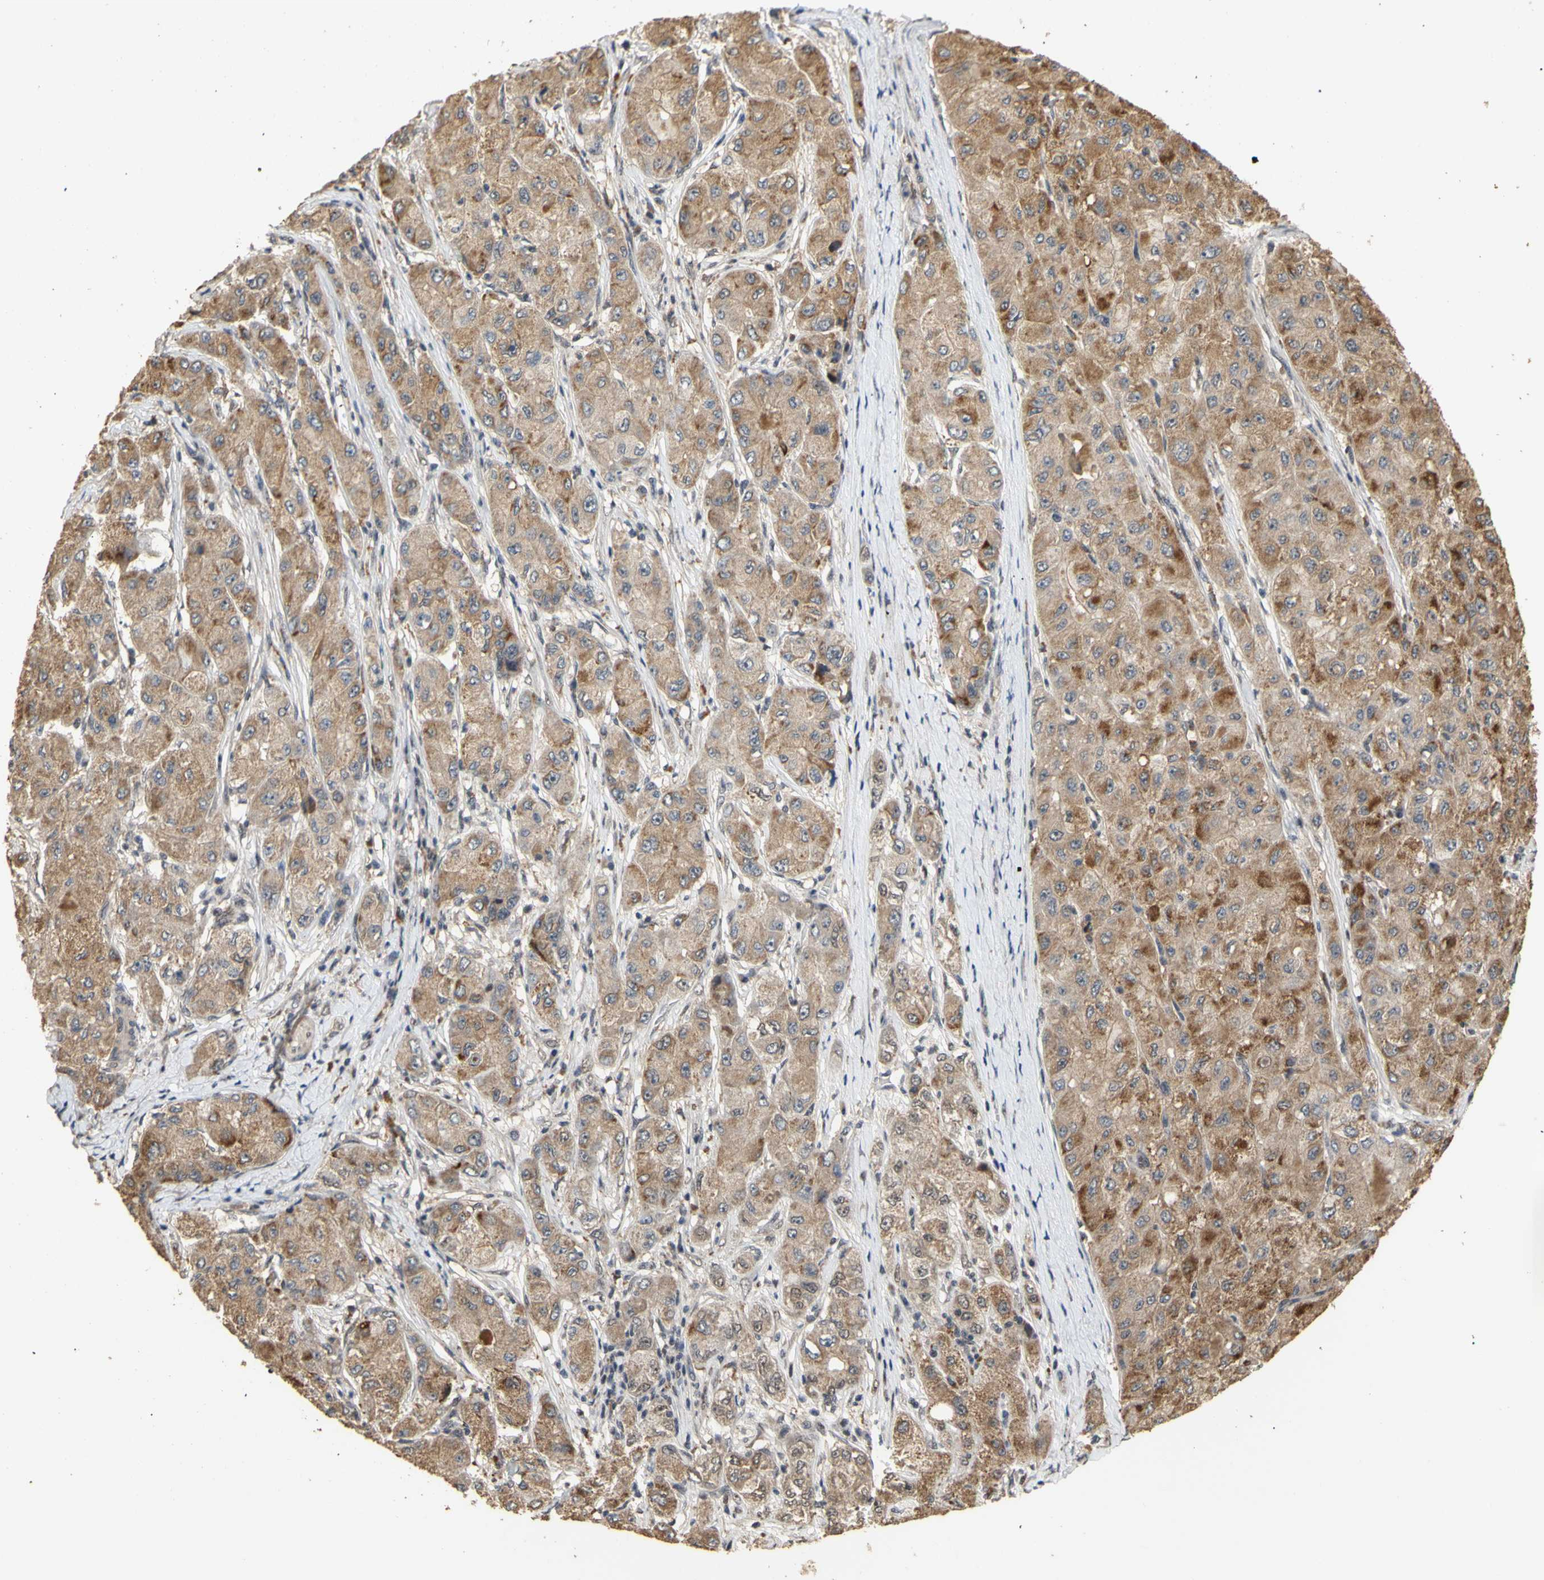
{"staining": {"intensity": "moderate", "quantity": ">75%", "location": "cytoplasmic/membranous"}, "tissue": "liver cancer", "cell_type": "Tumor cells", "image_type": "cancer", "snomed": [{"axis": "morphology", "description": "Carcinoma, Hepatocellular, NOS"}, {"axis": "topography", "description": "Liver"}], "caption": "Immunohistochemical staining of liver hepatocellular carcinoma displays moderate cytoplasmic/membranous protein expression in about >75% of tumor cells.", "gene": "GTF2E2", "patient": {"sex": "male", "age": 80}}